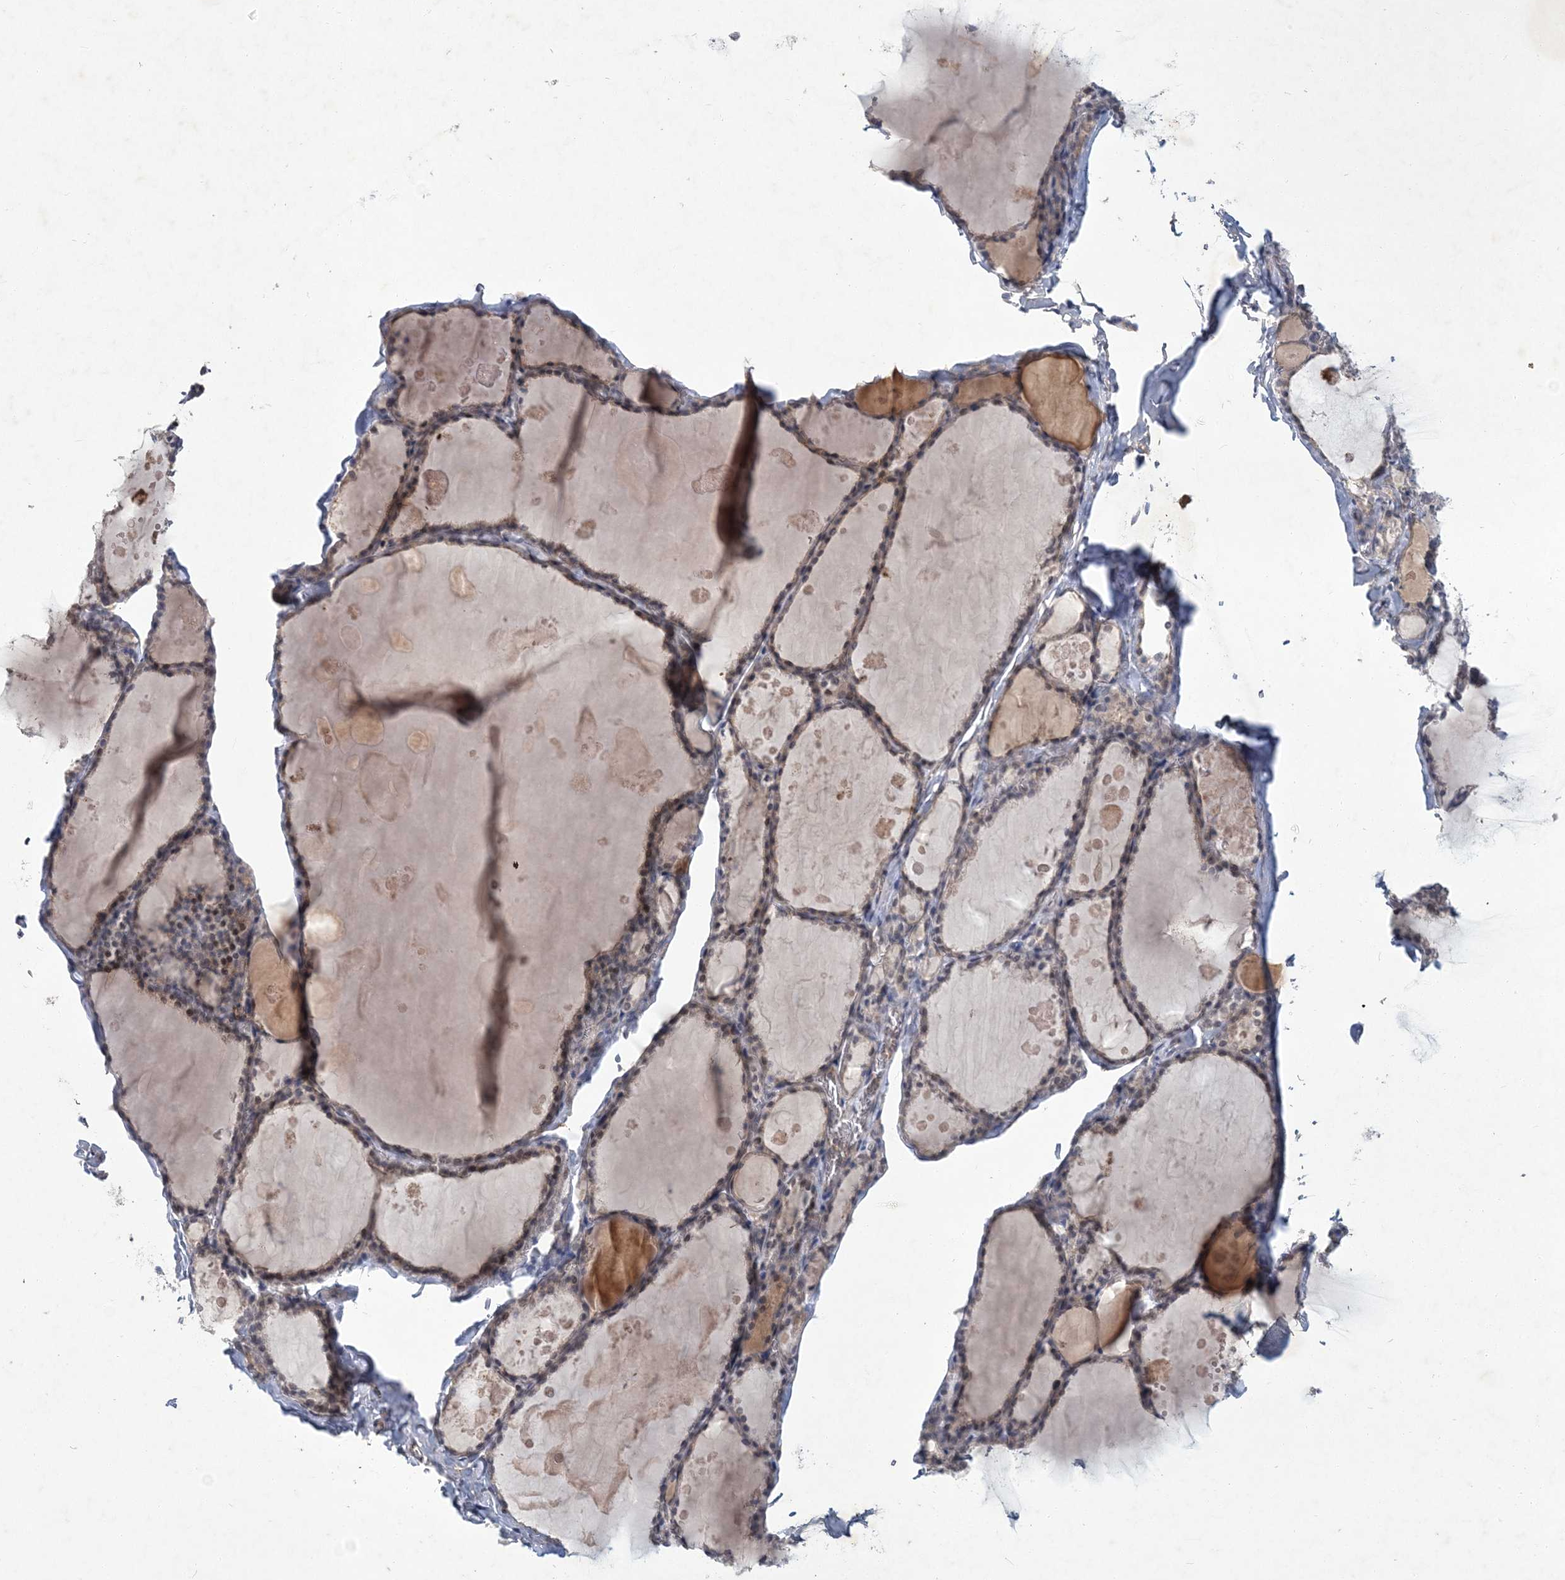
{"staining": {"intensity": "weak", "quantity": ">75%", "location": "cytoplasmic/membranous"}, "tissue": "thyroid gland", "cell_type": "Glandular cells", "image_type": "normal", "snomed": [{"axis": "morphology", "description": "Normal tissue, NOS"}, {"axis": "topography", "description": "Thyroid gland"}], "caption": "Immunohistochemistry (IHC) (DAB (3,3'-diaminobenzidine)) staining of unremarkable thyroid gland displays weak cytoplasmic/membranous protein expression in approximately >75% of glandular cells. Nuclei are stained in blue.", "gene": "RNF25", "patient": {"sex": "male", "age": 56}}